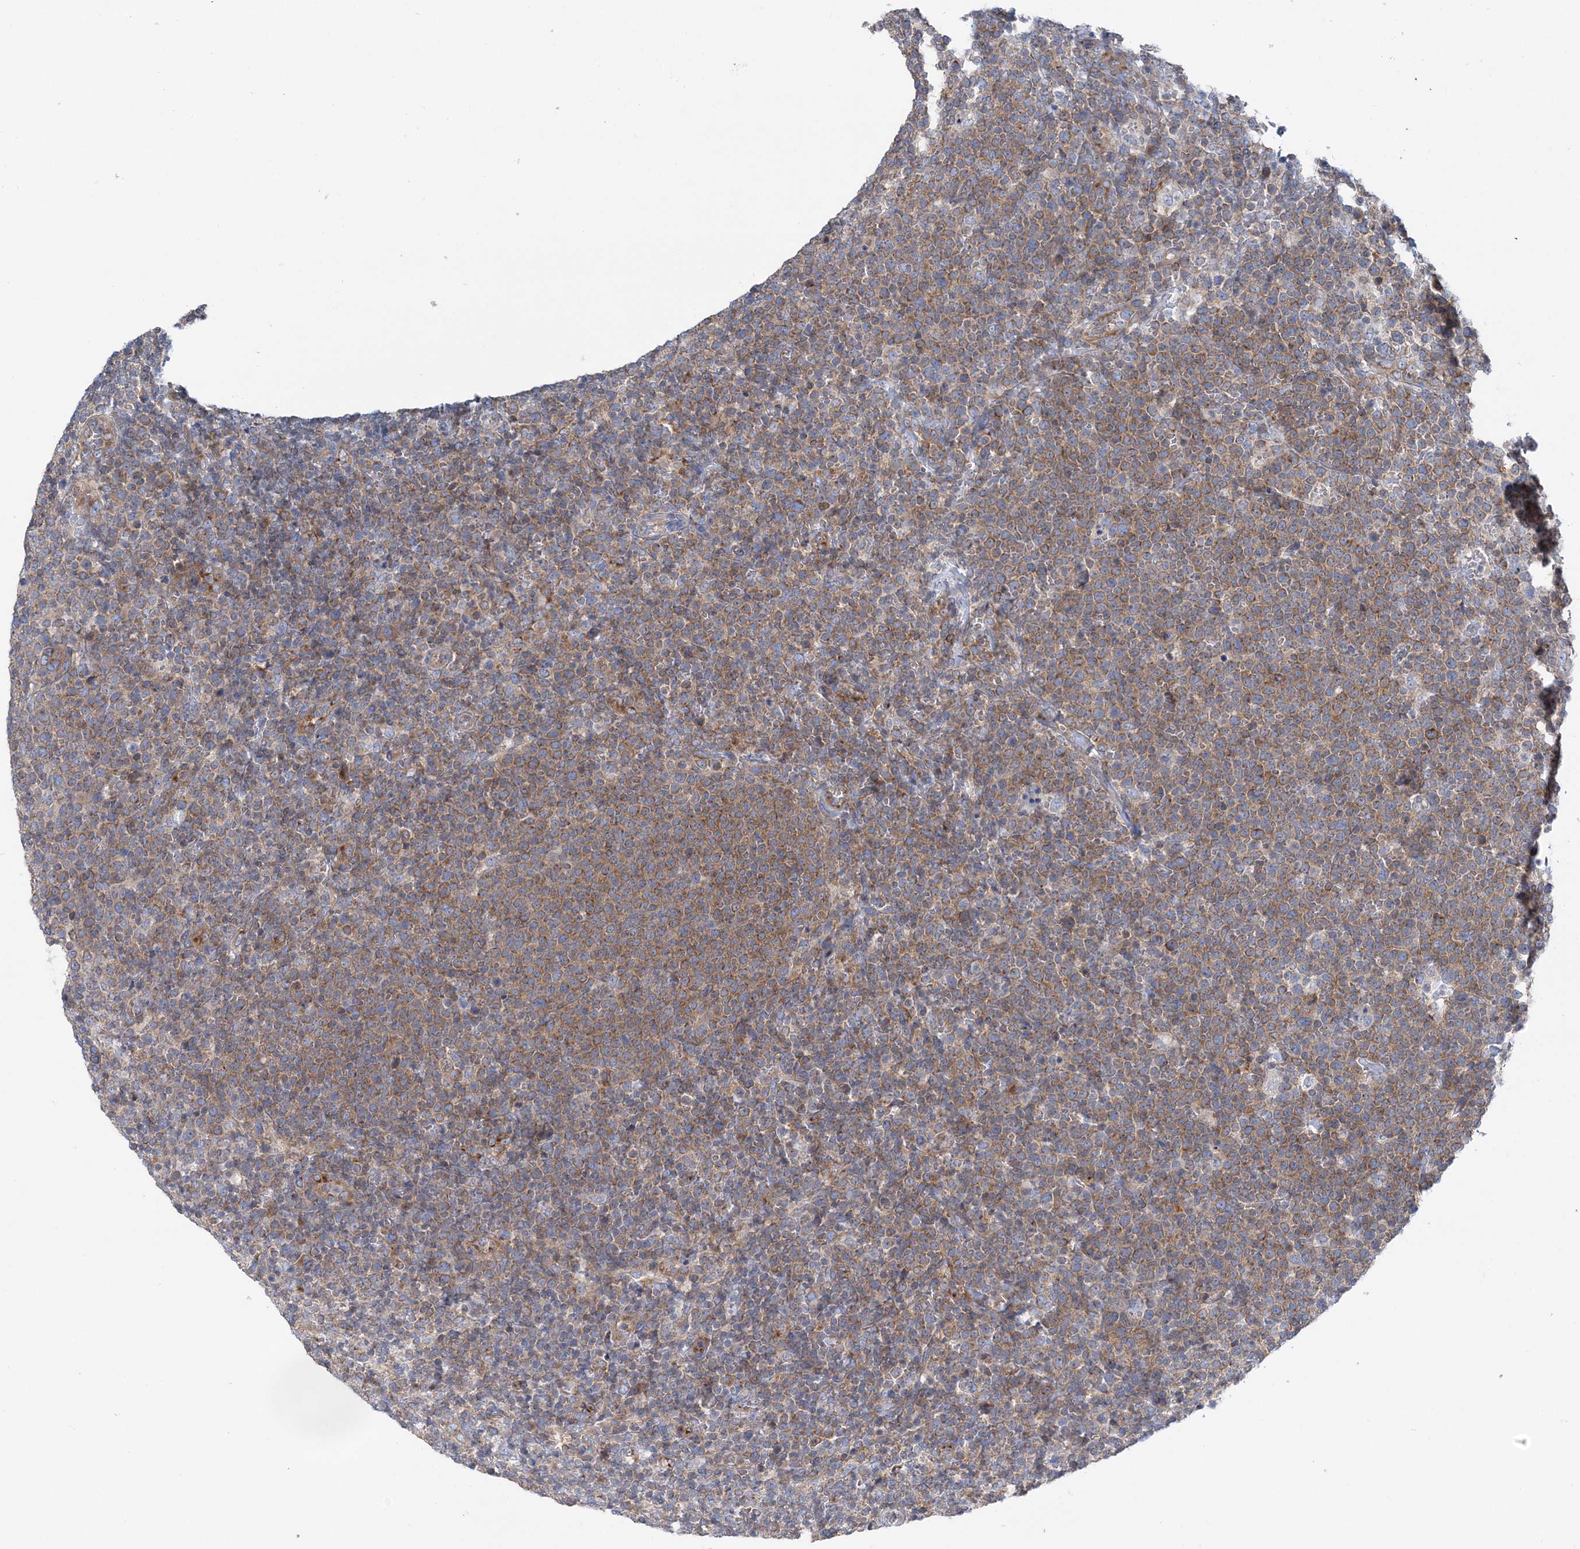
{"staining": {"intensity": "moderate", "quantity": ">75%", "location": "cytoplasmic/membranous"}, "tissue": "lymphoma", "cell_type": "Tumor cells", "image_type": "cancer", "snomed": [{"axis": "morphology", "description": "Malignant lymphoma, non-Hodgkin's type, High grade"}, {"axis": "topography", "description": "Lymph node"}], "caption": "Brown immunohistochemical staining in human lymphoma reveals moderate cytoplasmic/membranous expression in about >75% of tumor cells.", "gene": "FAM114A2", "patient": {"sex": "male", "age": 61}}